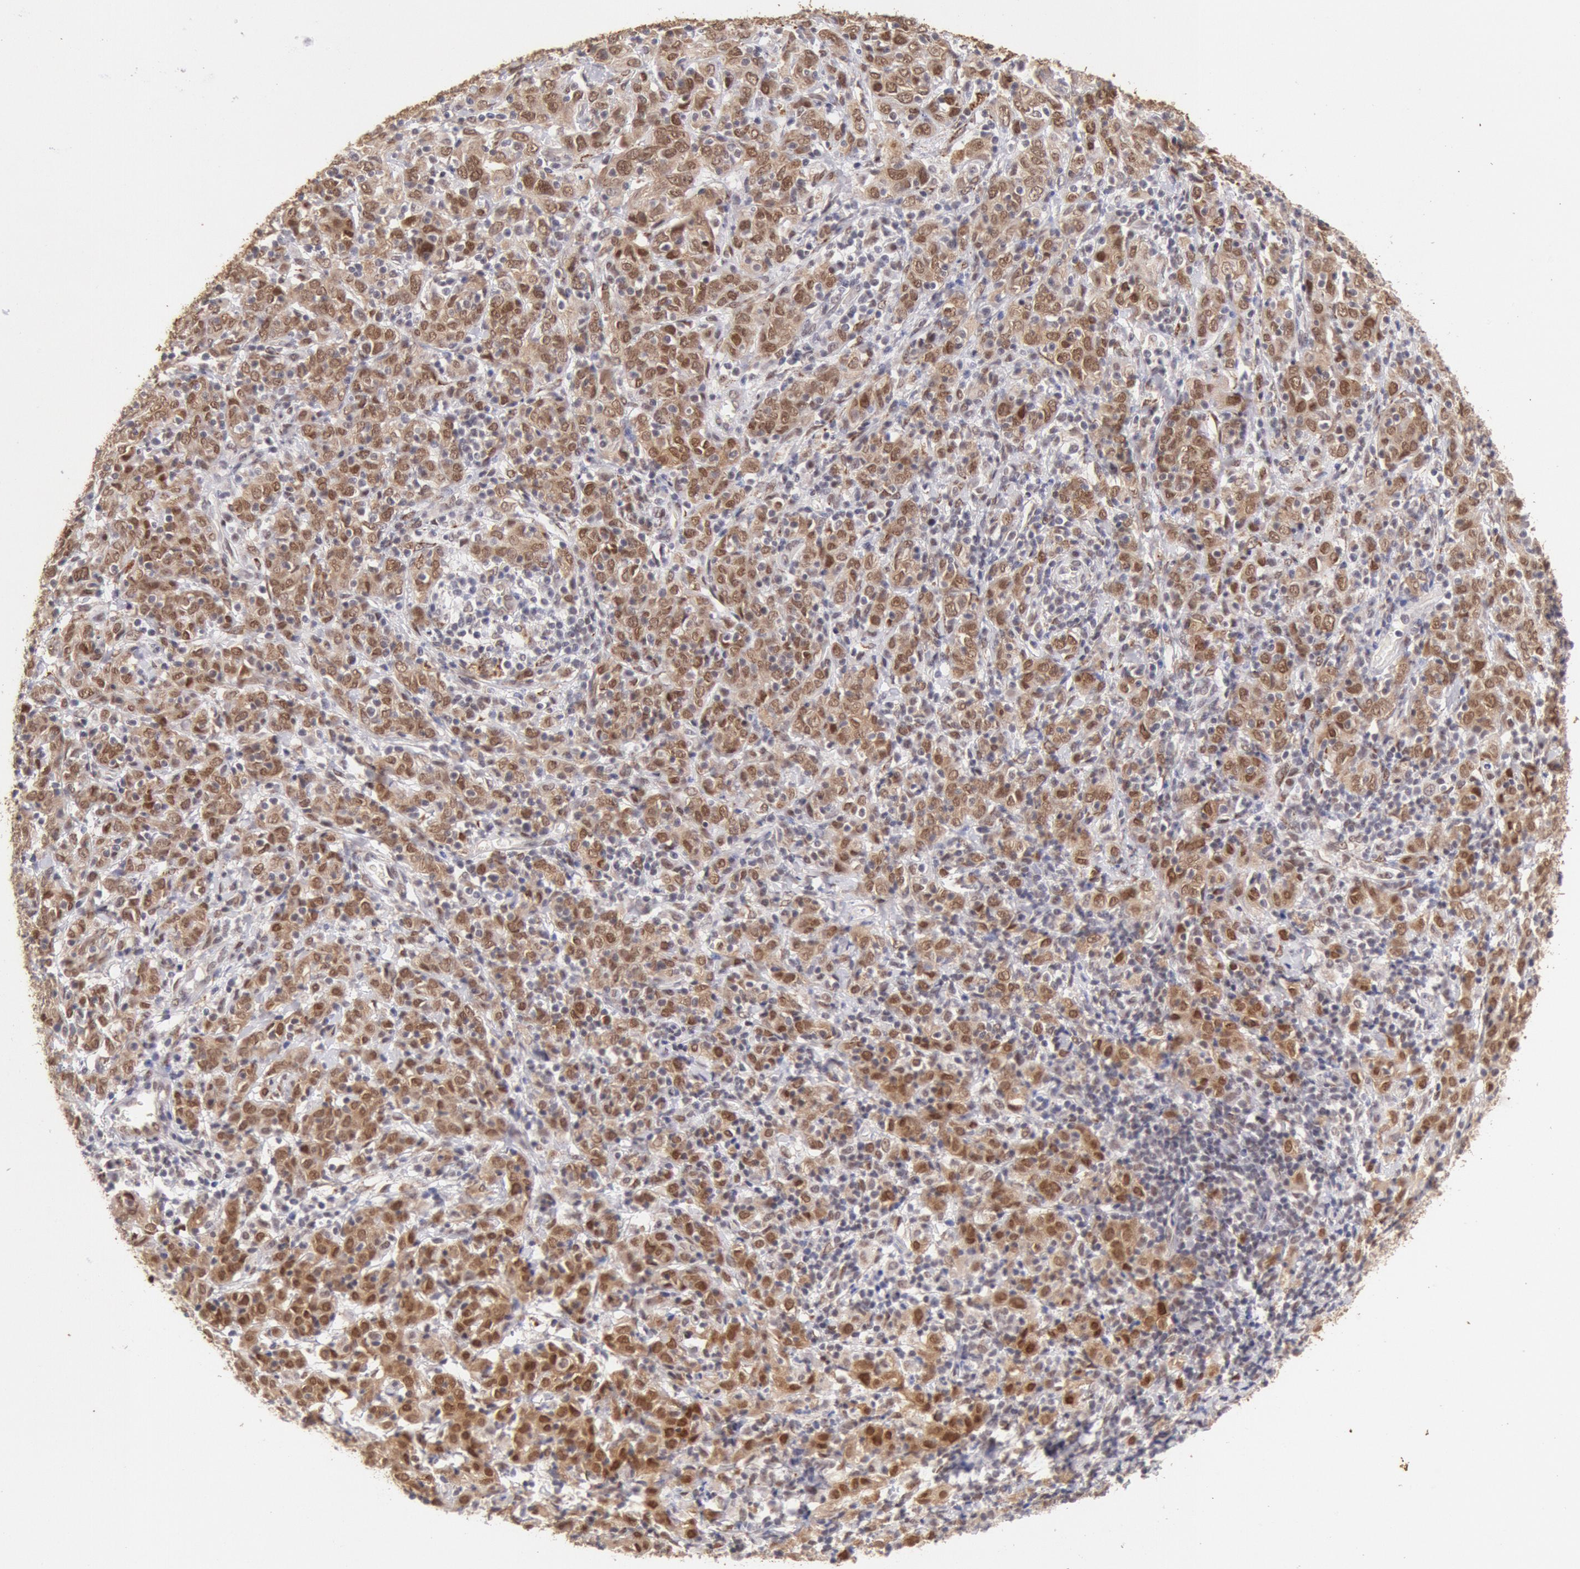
{"staining": {"intensity": "strong", "quantity": ">75%", "location": "cytoplasmic/membranous,nuclear"}, "tissue": "cervical cancer", "cell_type": "Tumor cells", "image_type": "cancer", "snomed": [{"axis": "morphology", "description": "Normal tissue, NOS"}, {"axis": "morphology", "description": "Squamous cell carcinoma, NOS"}, {"axis": "topography", "description": "Cervix"}], "caption": "Brown immunohistochemical staining in human squamous cell carcinoma (cervical) demonstrates strong cytoplasmic/membranous and nuclear expression in about >75% of tumor cells.", "gene": "CDKN2B", "patient": {"sex": "female", "age": 67}}